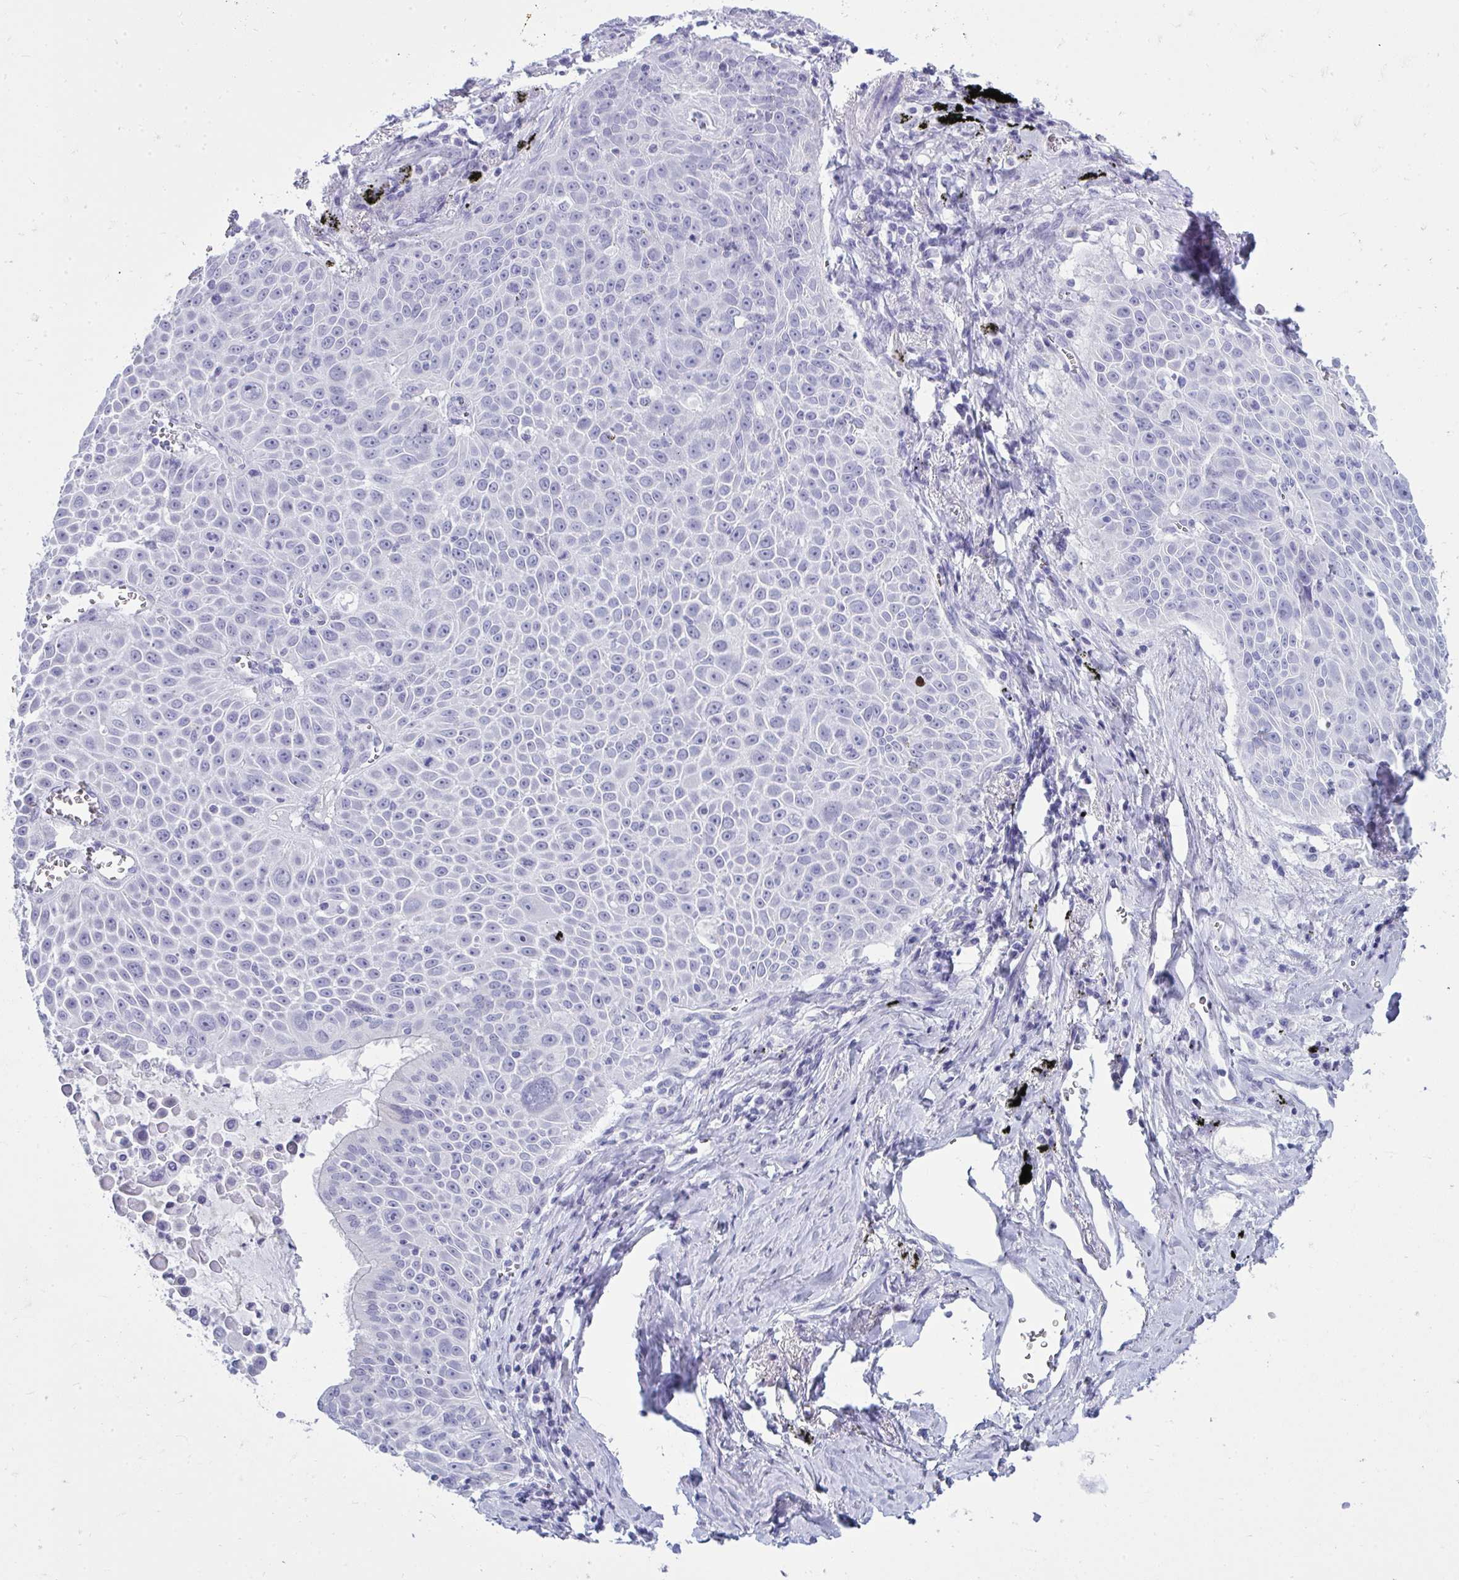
{"staining": {"intensity": "negative", "quantity": "none", "location": "none"}, "tissue": "lung cancer", "cell_type": "Tumor cells", "image_type": "cancer", "snomed": [{"axis": "morphology", "description": "Squamous cell carcinoma, NOS"}, {"axis": "morphology", "description": "Squamous cell carcinoma, metastatic, NOS"}, {"axis": "topography", "description": "Lymph node"}, {"axis": "topography", "description": "Lung"}], "caption": "Immunohistochemistry photomicrograph of human lung cancer stained for a protein (brown), which displays no expression in tumor cells.", "gene": "QDPR", "patient": {"sex": "female", "age": 62}}